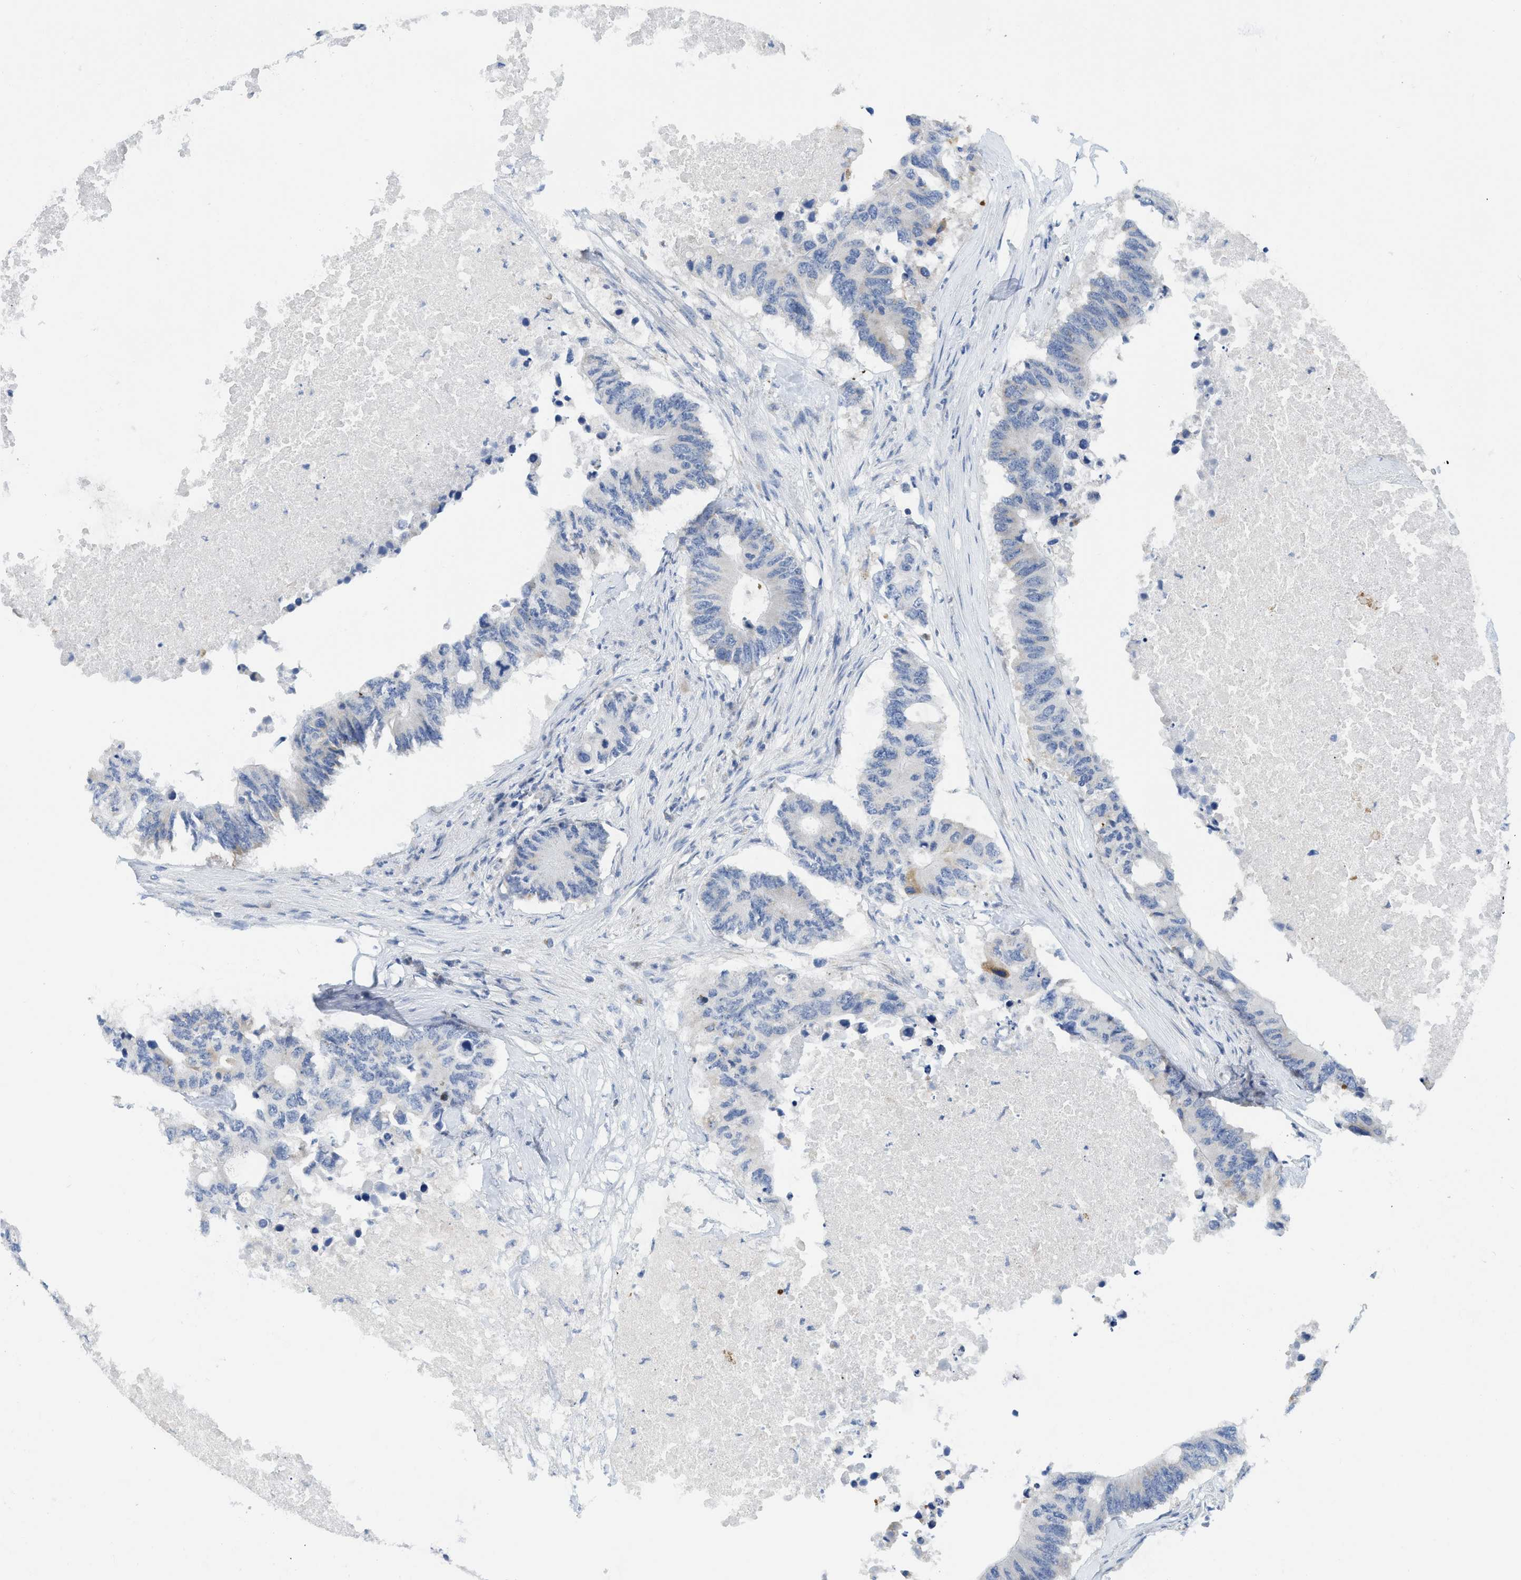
{"staining": {"intensity": "moderate", "quantity": "<25%", "location": "cytoplasmic/membranous"}, "tissue": "colorectal cancer", "cell_type": "Tumor cells", "image_type": "cancer", "snomed": [{"axis": "morphology", "description": "Adenocarcinoma, NOS"}, {"axis": "topography", "description": "Colon"}], "caption": "A brown stain highlights moderate cytoplasmic/membranous expression of a protein in human colorectal cancer (adenocarcinoma) tumor cells.", "gene": "GATD3", "patient": {"sex": "male", "age": 71}}